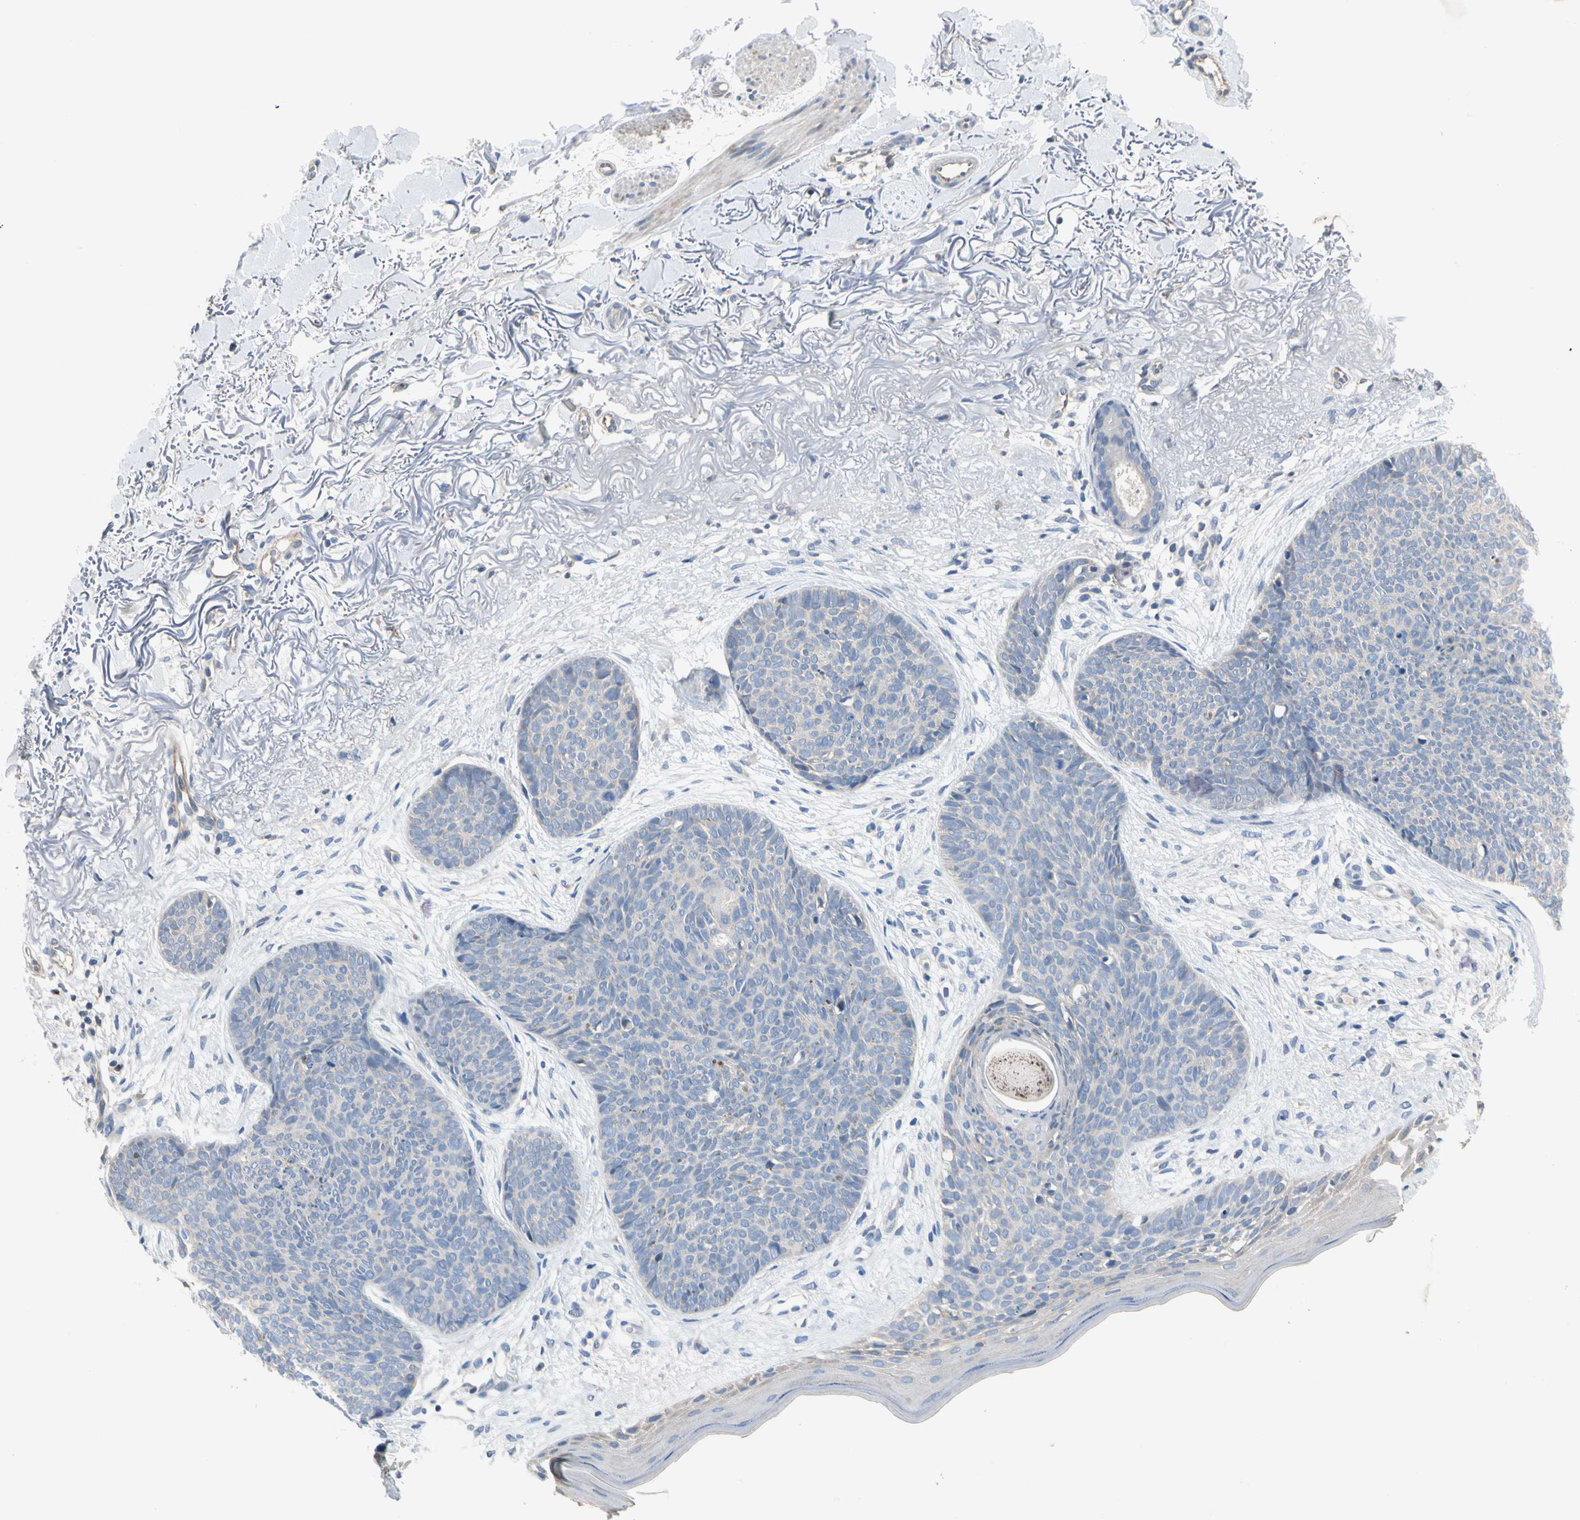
{"staining": {"intensity": "weak", "quantity": "<25%", "location": "cytoplasmic/membranous"}, "tissue": "skin cancer", "cell_type": "Tumor cells", "image_type": "cancer", "snomed": [{"axis": "morphology", "description": "Normal tissue, NOS"}, {"axis": "morphology", "description": "Basal cell carcinoma"}, {"axis": "topography", "description": "Skin"}], "caption": "A micrograph of skin cancer (basal cell carcinoma) stained for a protein reveals no brown staining in tumor cells.", "gene": "GPR153", "patient": {"sex": "female", "age": 70}}